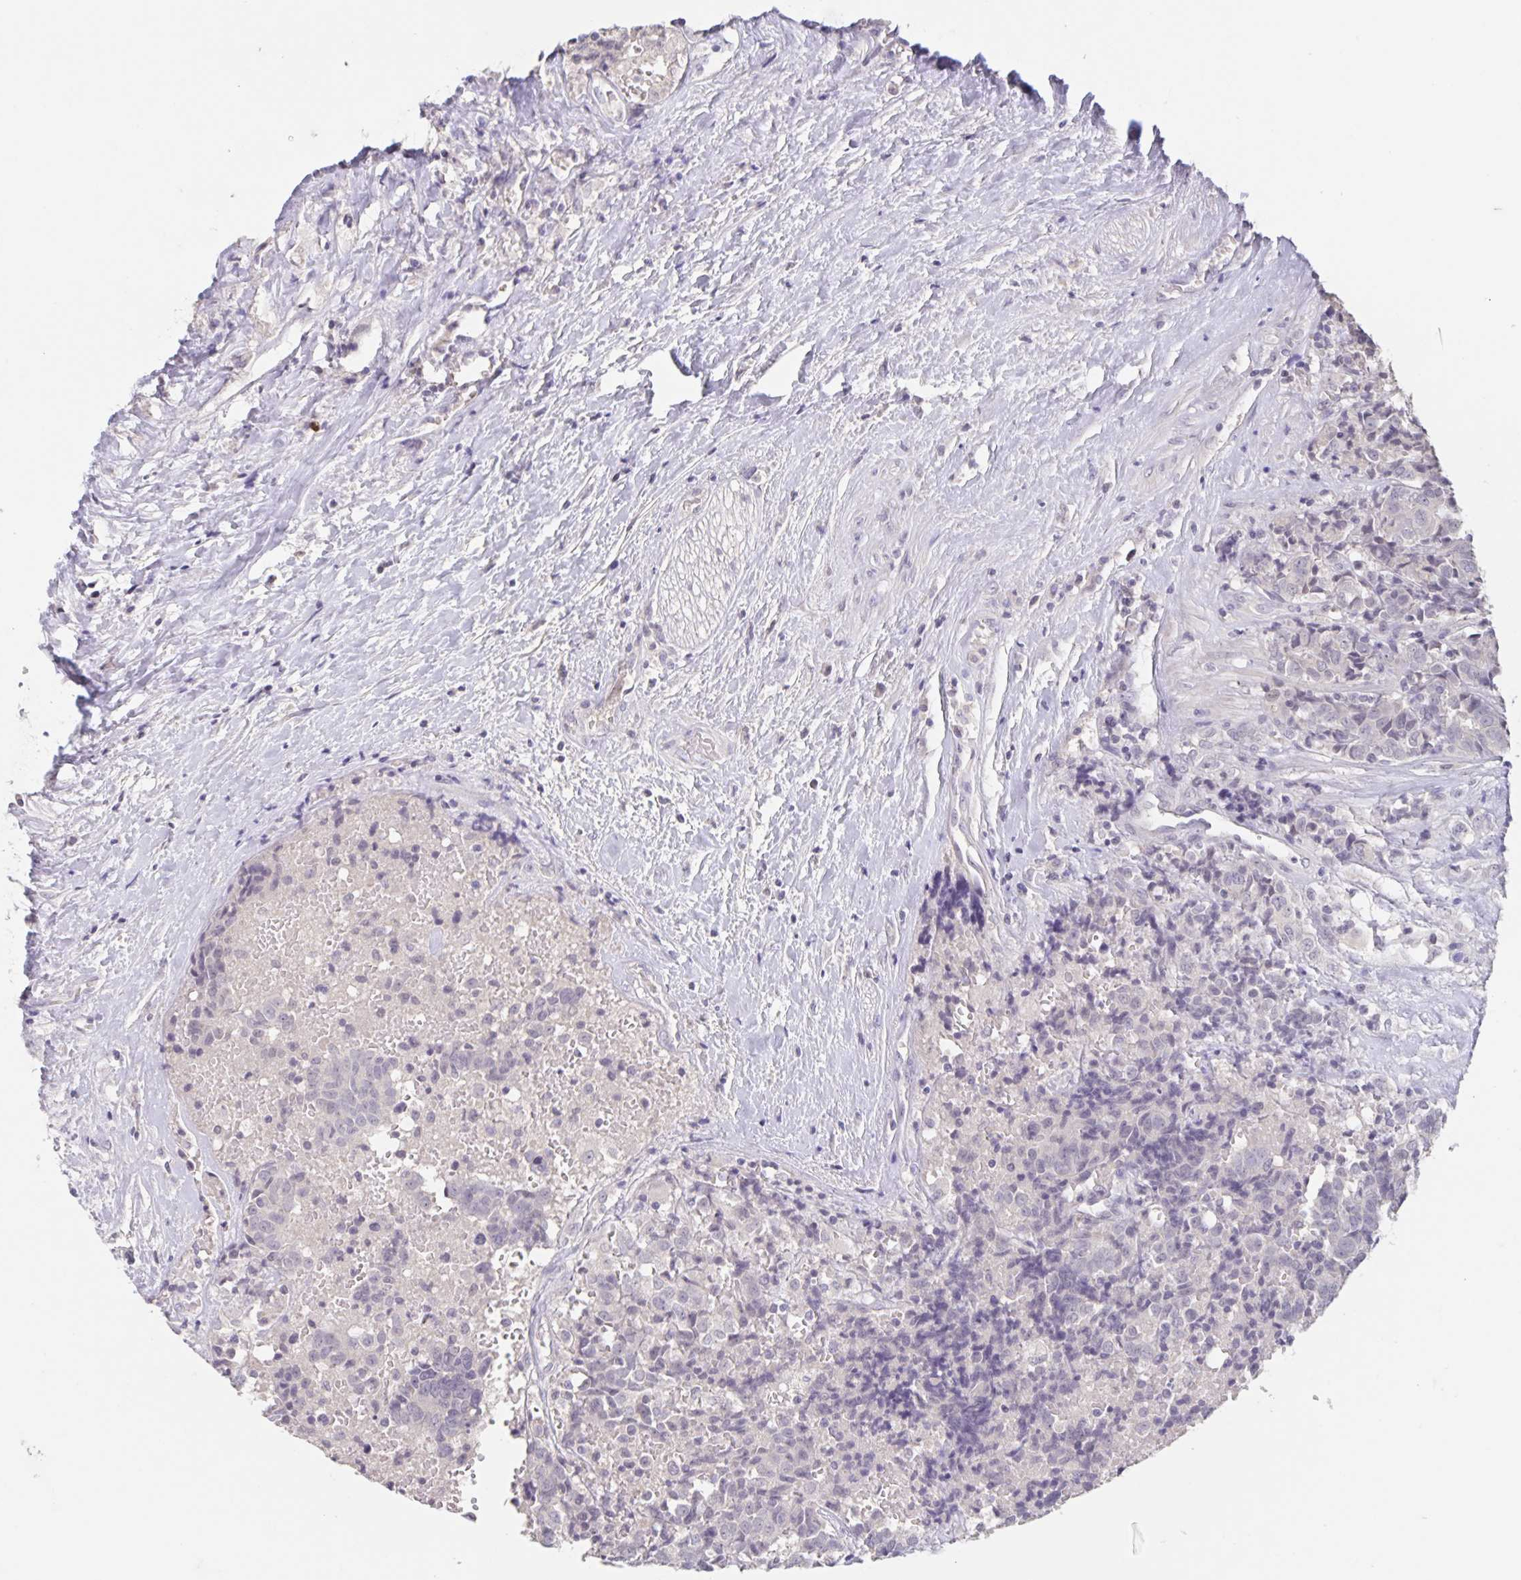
{"staining": {"intensity": "negative", "quantity": "none", "location": "none"}, "tissue": "prostate cancer", "cell_type": "Tumor cells", "image_type": "cancer", "snomed": [{"axis": "morphology", "description": "Adenocarcinoma, High grade"}, {"axis": "topography", "description": "Prostate and seminal vesicle, NOS"}], "caption": "The immunohistochemistry photomicrograph has no significant positivity in tumor cells of prostate cancer (adenocarcinoma (high-grade)) tissue.", "gene": "INSL5", "patient": {"sex": "male", "age": 60}}